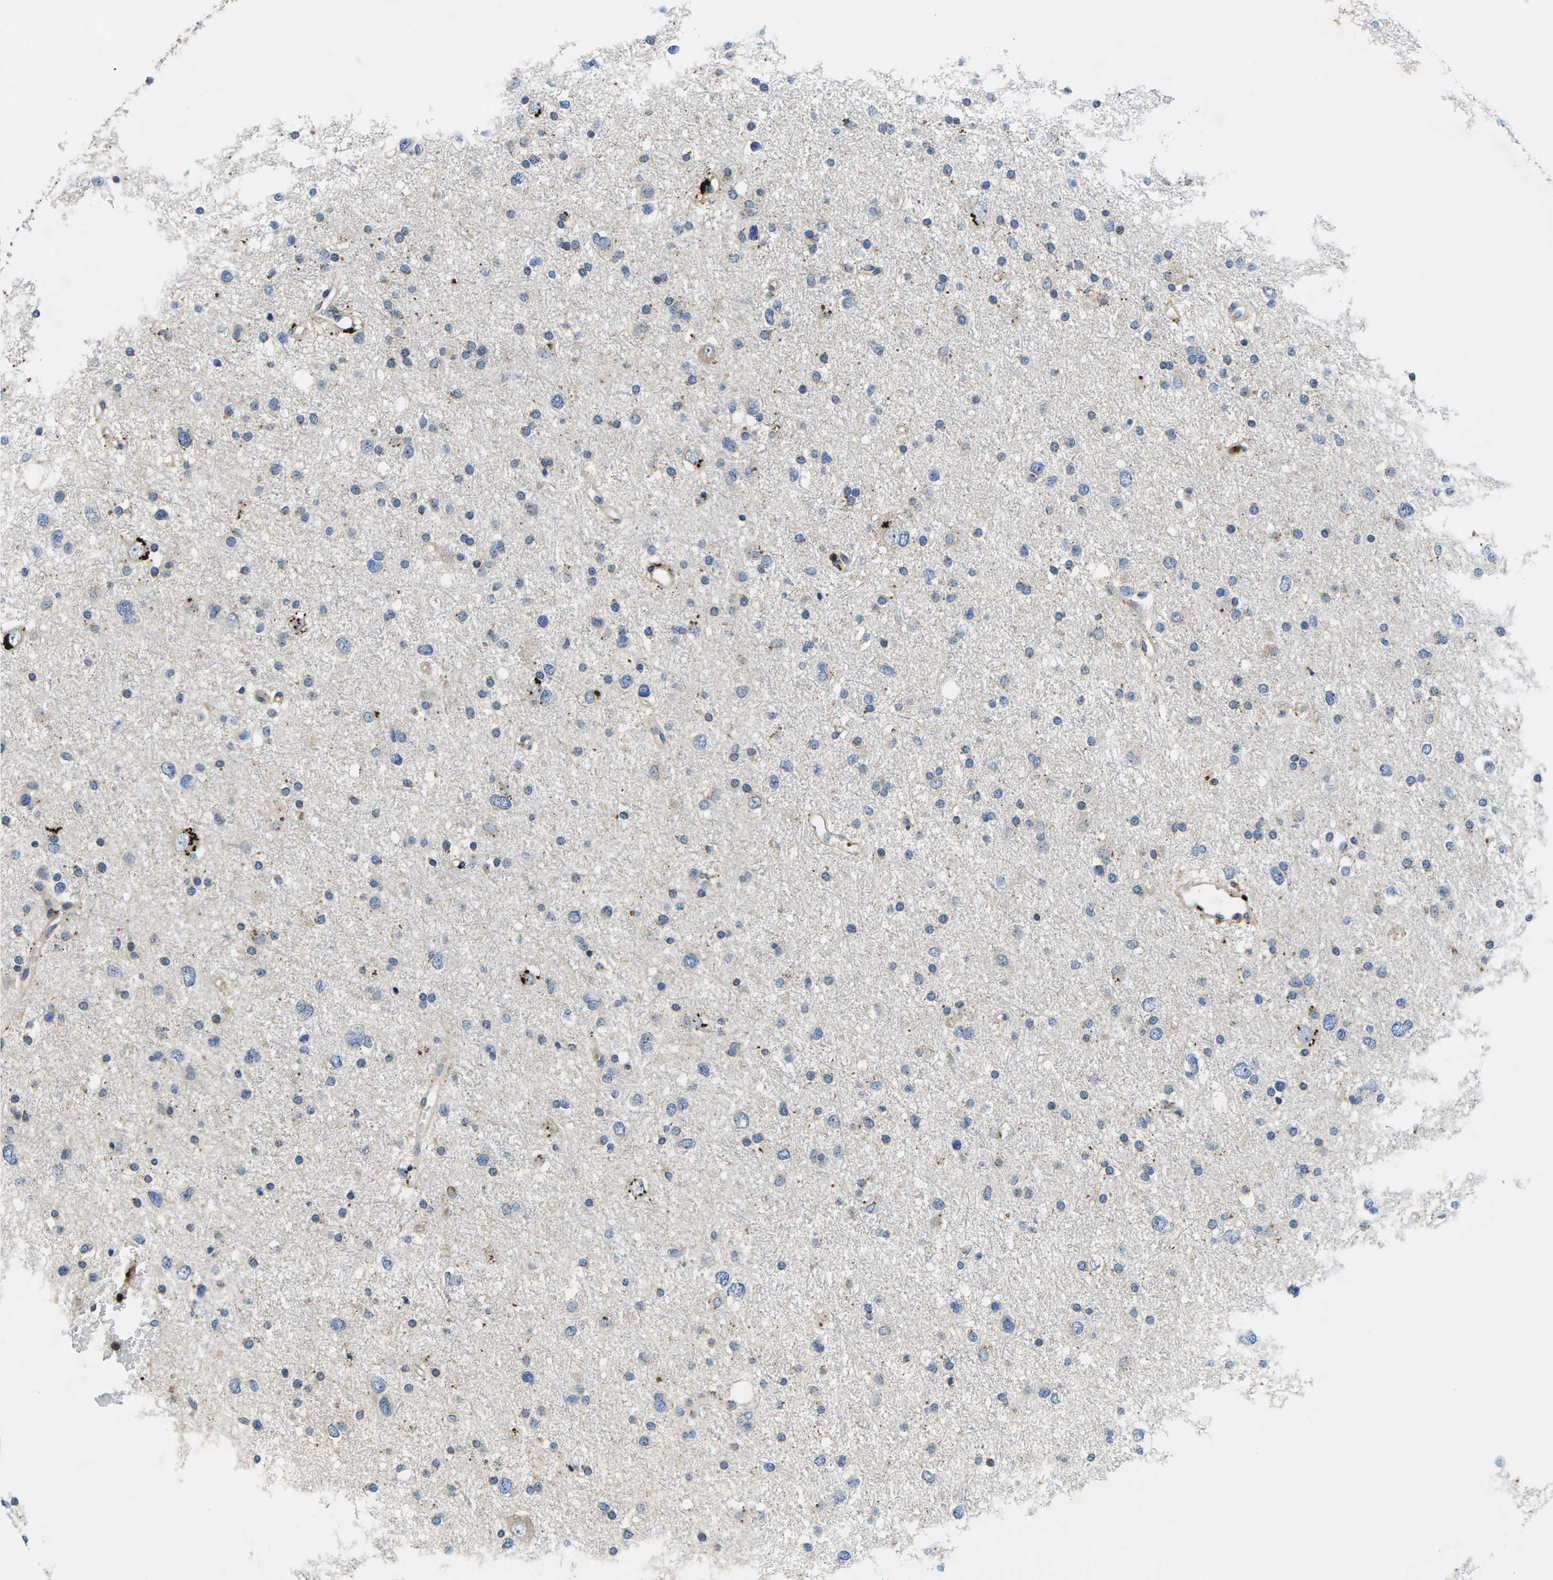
{"staining": {"intensity": "negative", "quantity": "none", "location": "none"}, "tissue": "glioma", "cell_type": "Tumor cells", "image_type": "cancer", "snomed": [{"axis": "morphology", "description": "Glioma, malignant, Low grade"}, {"axis": "topography", "description": "Brain"}], "caption": "IHC of human glioma shows no expression in tumor cells.", "gene": "PLCE1", "patient": {"sex": "female", "age": 37}}